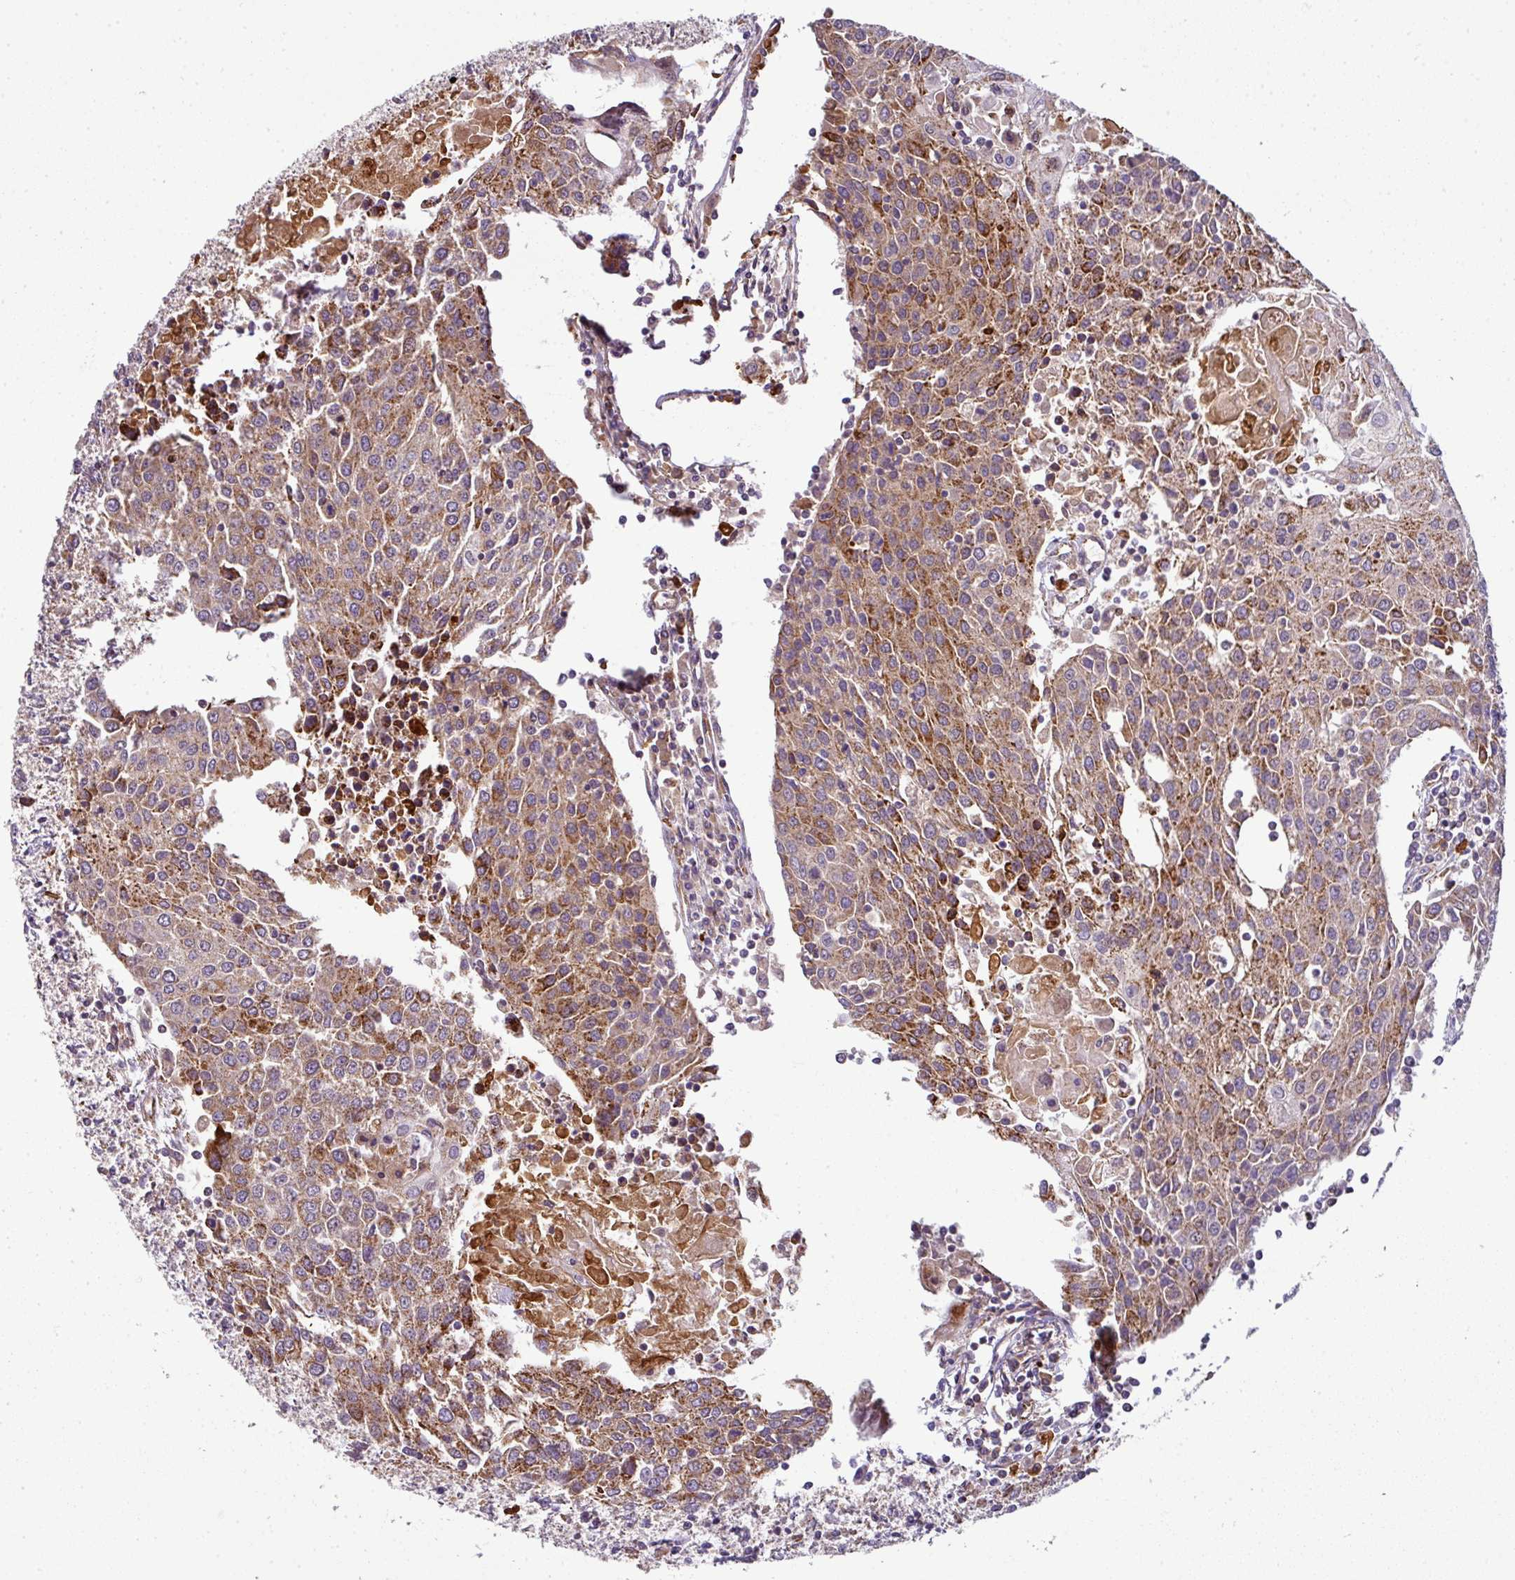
{"staining": {"intensity": "moderate", "quantity": ">75%", "location": "cytoplasmic/membranous"}, "tissue": "urothelial cancer", "cell_type": "Tumor cells", "image_type": "cancer", "snomed": [{"axis": "morphology", "description": "Urothelial carcinoma, High grade"}, {"axis": "topography", "description": "Urinary bladder"}], "caption": "The immunohistochemical stain highlights moderate cytoplasmic/membranous expression in tumor cells of urothelial cancer tissue.", "gene": "PRELID3B", "patient": {"sex": "female", "age": 85}}